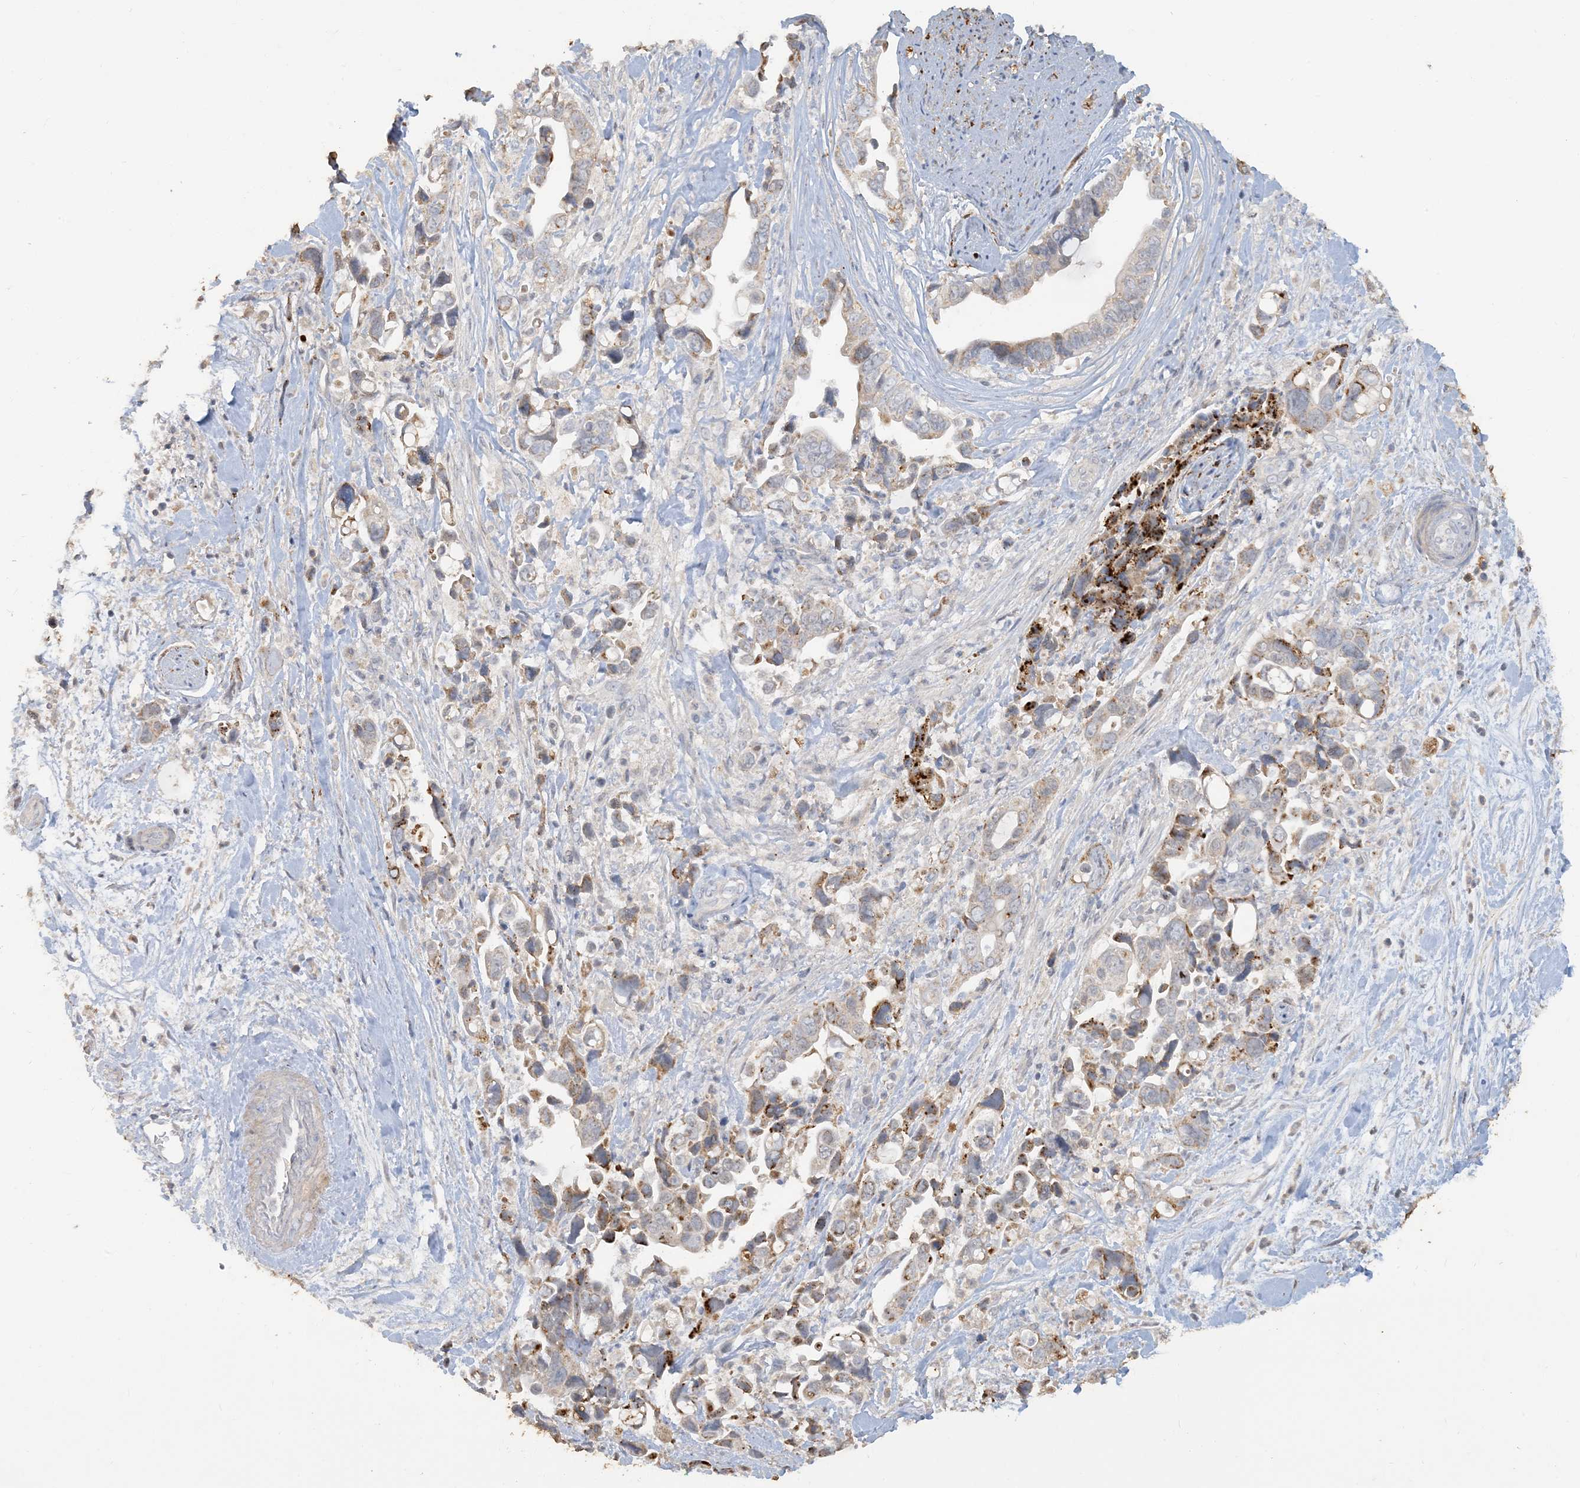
{"staining": {"intensity": "moderate", "quantity": "<25%", "location": "cytoplasmic/membranous"}, "tissue": "pancreatic cancer", "cell_type": "Tumor cells", "image_type": "cancer", "snomed": [{"axis": "morphology", "description": "Adenocarcinoma, NOS"}, {"axis": "topography", "description": "Pancreas"}], "caption": "Immunohistochemistry staining of adenocarcinoma (pancreatic), which reveals low levels of moderate cytoplasmic/membranous staining in about <25% of tumor cells indicating moderate cytoplasmic/membranous protein positivity. The staining was performed using DAB (brown) for protein detection and nuclei were counterstained in hematoxylin (blue).", "gene": "SFMBT2", "patient": {"sex": "female", "age": 72}}